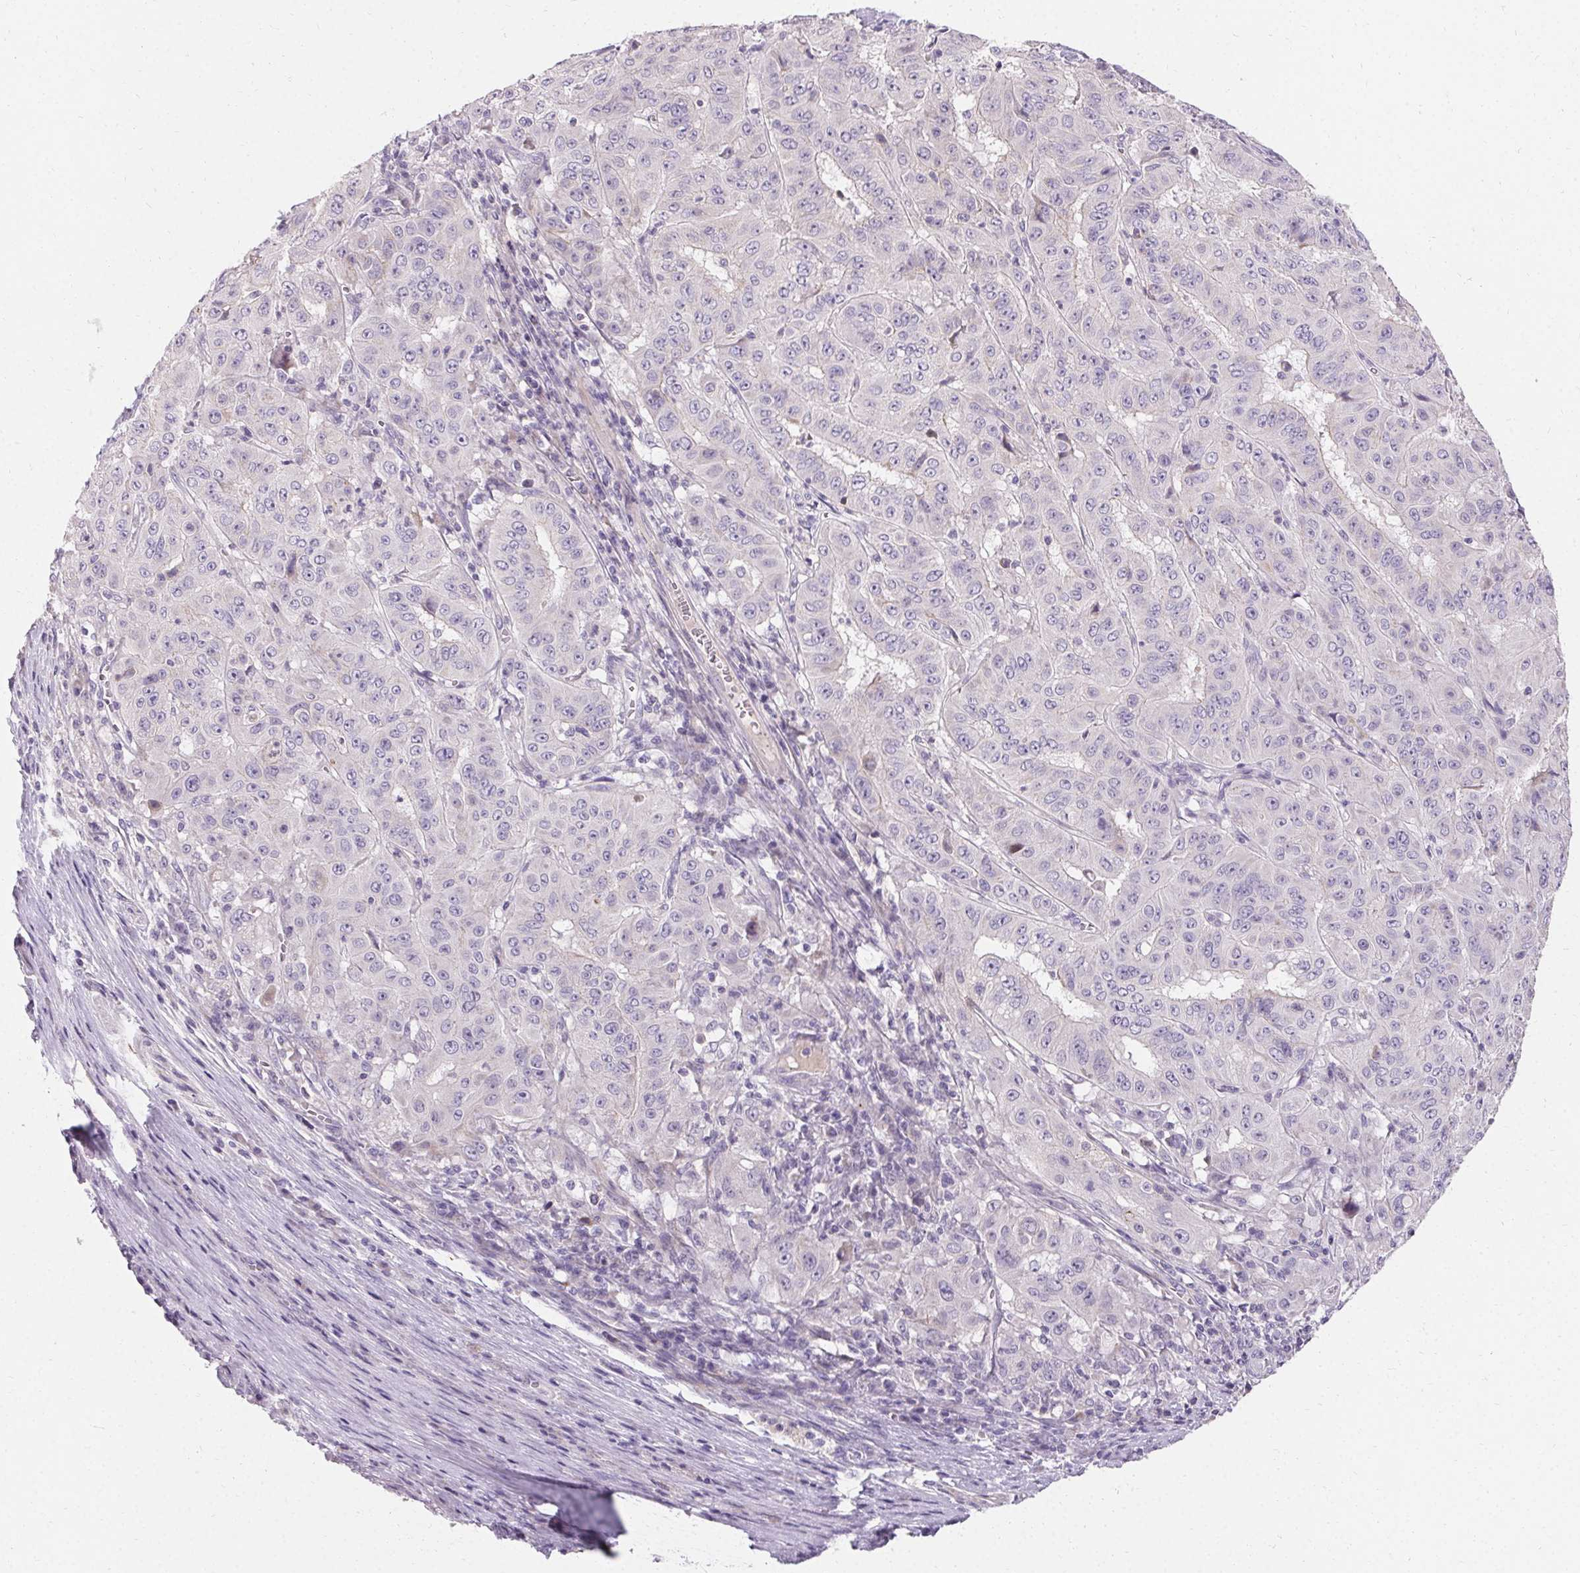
{"staining": {"intensity": "negative", "quantity": "none", "location": "none"}, "tissue": "pancreatic cancer", "cell_type": "Tumor cells", "image_type": "cancer", "snomed": [{"axis": "morphology", "description": "Adenocarcinoma, NOS"}, {"axis": "topography", "description": "Pancreas"}], "caption": "IHC micrograph of neoplastic tissue: human pancreatic cancer stained with DAB displays no significant protein staining in tumor cells. (Brightfield microscopy of DAB (3,3'-diaminobenzidine) immunohistochemistry at high magnification).", "gene": "TRIP13", "patient": {"sex": "male", "age": 63}}